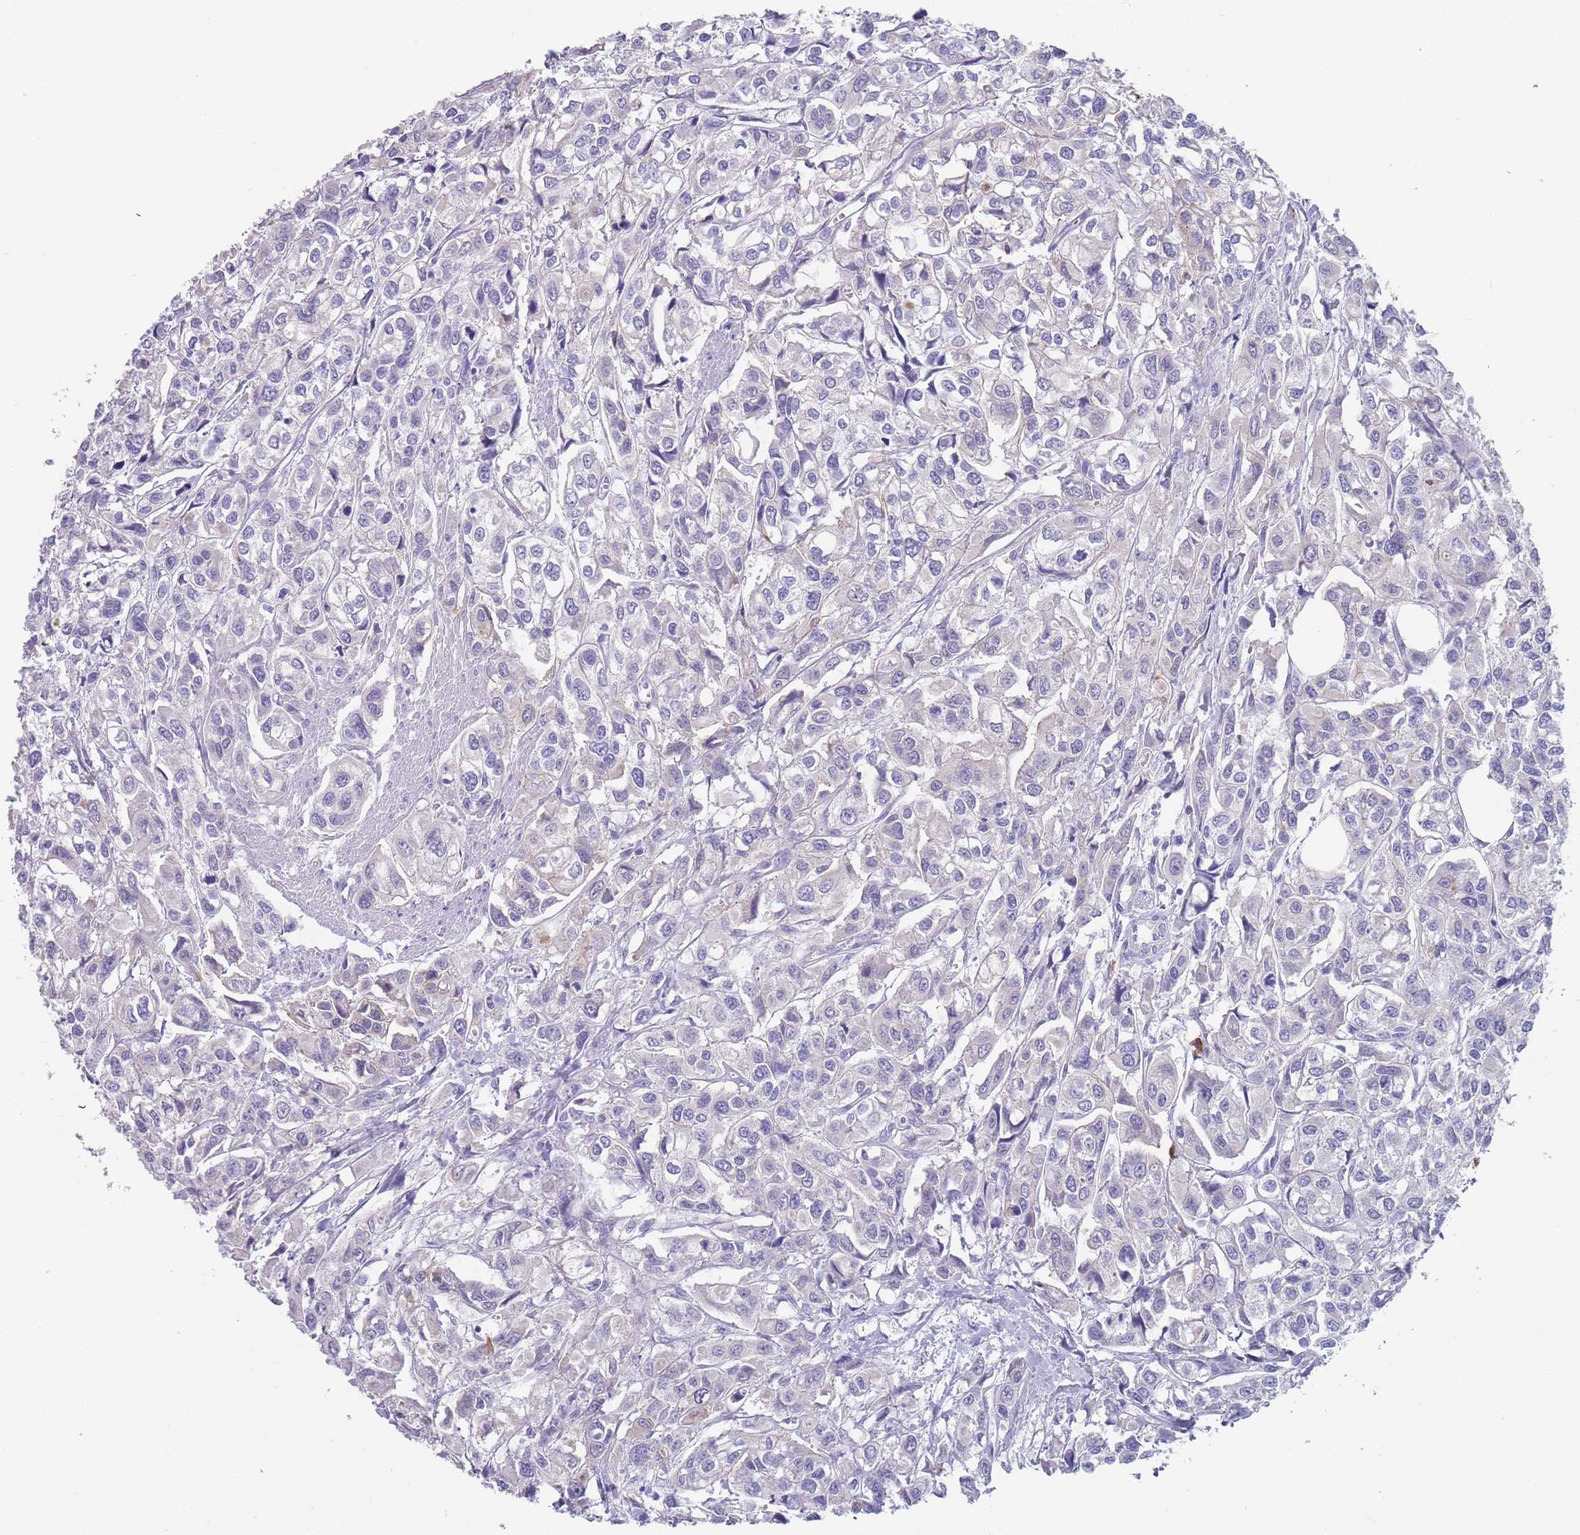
{"staining": {"intensity": "negative", "quantity": "none", "location": "none"}, "tissue": "urothelial cancer", "cell_type": "Tumor cells", "image_type": "cancer", "snomed": [{"axis": "morphology", "description": "Urothelial carcinoma, High grade"}, {"axis": "topography", "description": "Urinary bladder"}], "caption": "Immunohistochemical staining of human urothelial cancer exhibits no significant staining in tumor cells.", "gene": "TYW1", "patient": {"sex": "male", "age": 67}}